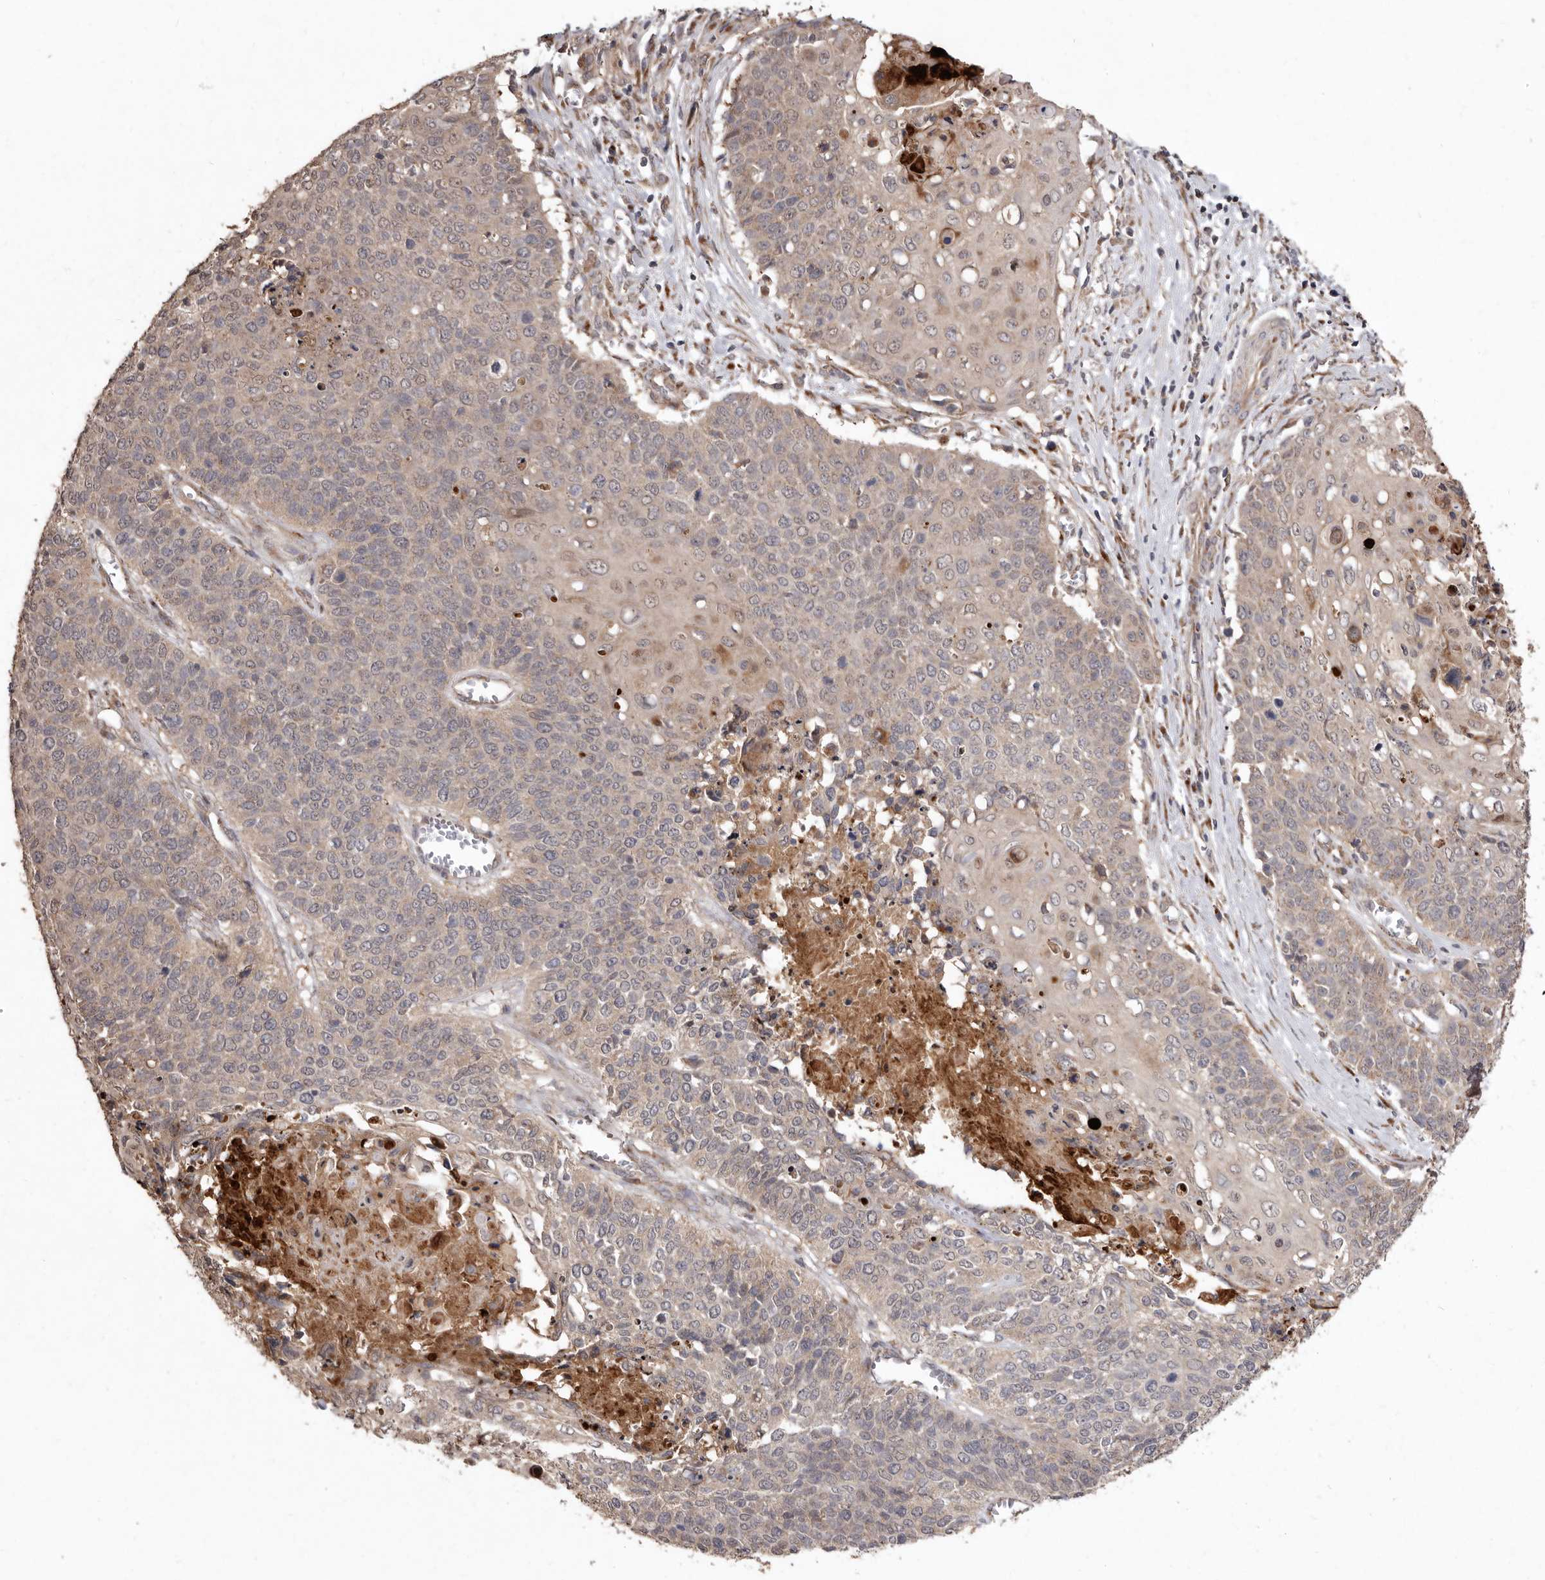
{"staining": {"intensity": "weak", "quantity": "25%-75%", "location": "cytoplasmic/membranous"}, "tissue": "cervical cancer", "cell_type": "Tumor cells", "image_type": "cancer", "snomed": [{"axis": "morphology", "description": "Squamous cell carcinoma, NOS"}, {"axis": "topography", "description": "Cervix"}], "caption": "IHC (DAB (3,3'-diaminobenzidine)) staining of human cervical cancer shows weak cytoplasmic/membranous protein staining in about 25%-75% of tumor cells.", "gene": "FLAD1", "patient": {"sex": "female", "age": 39}}